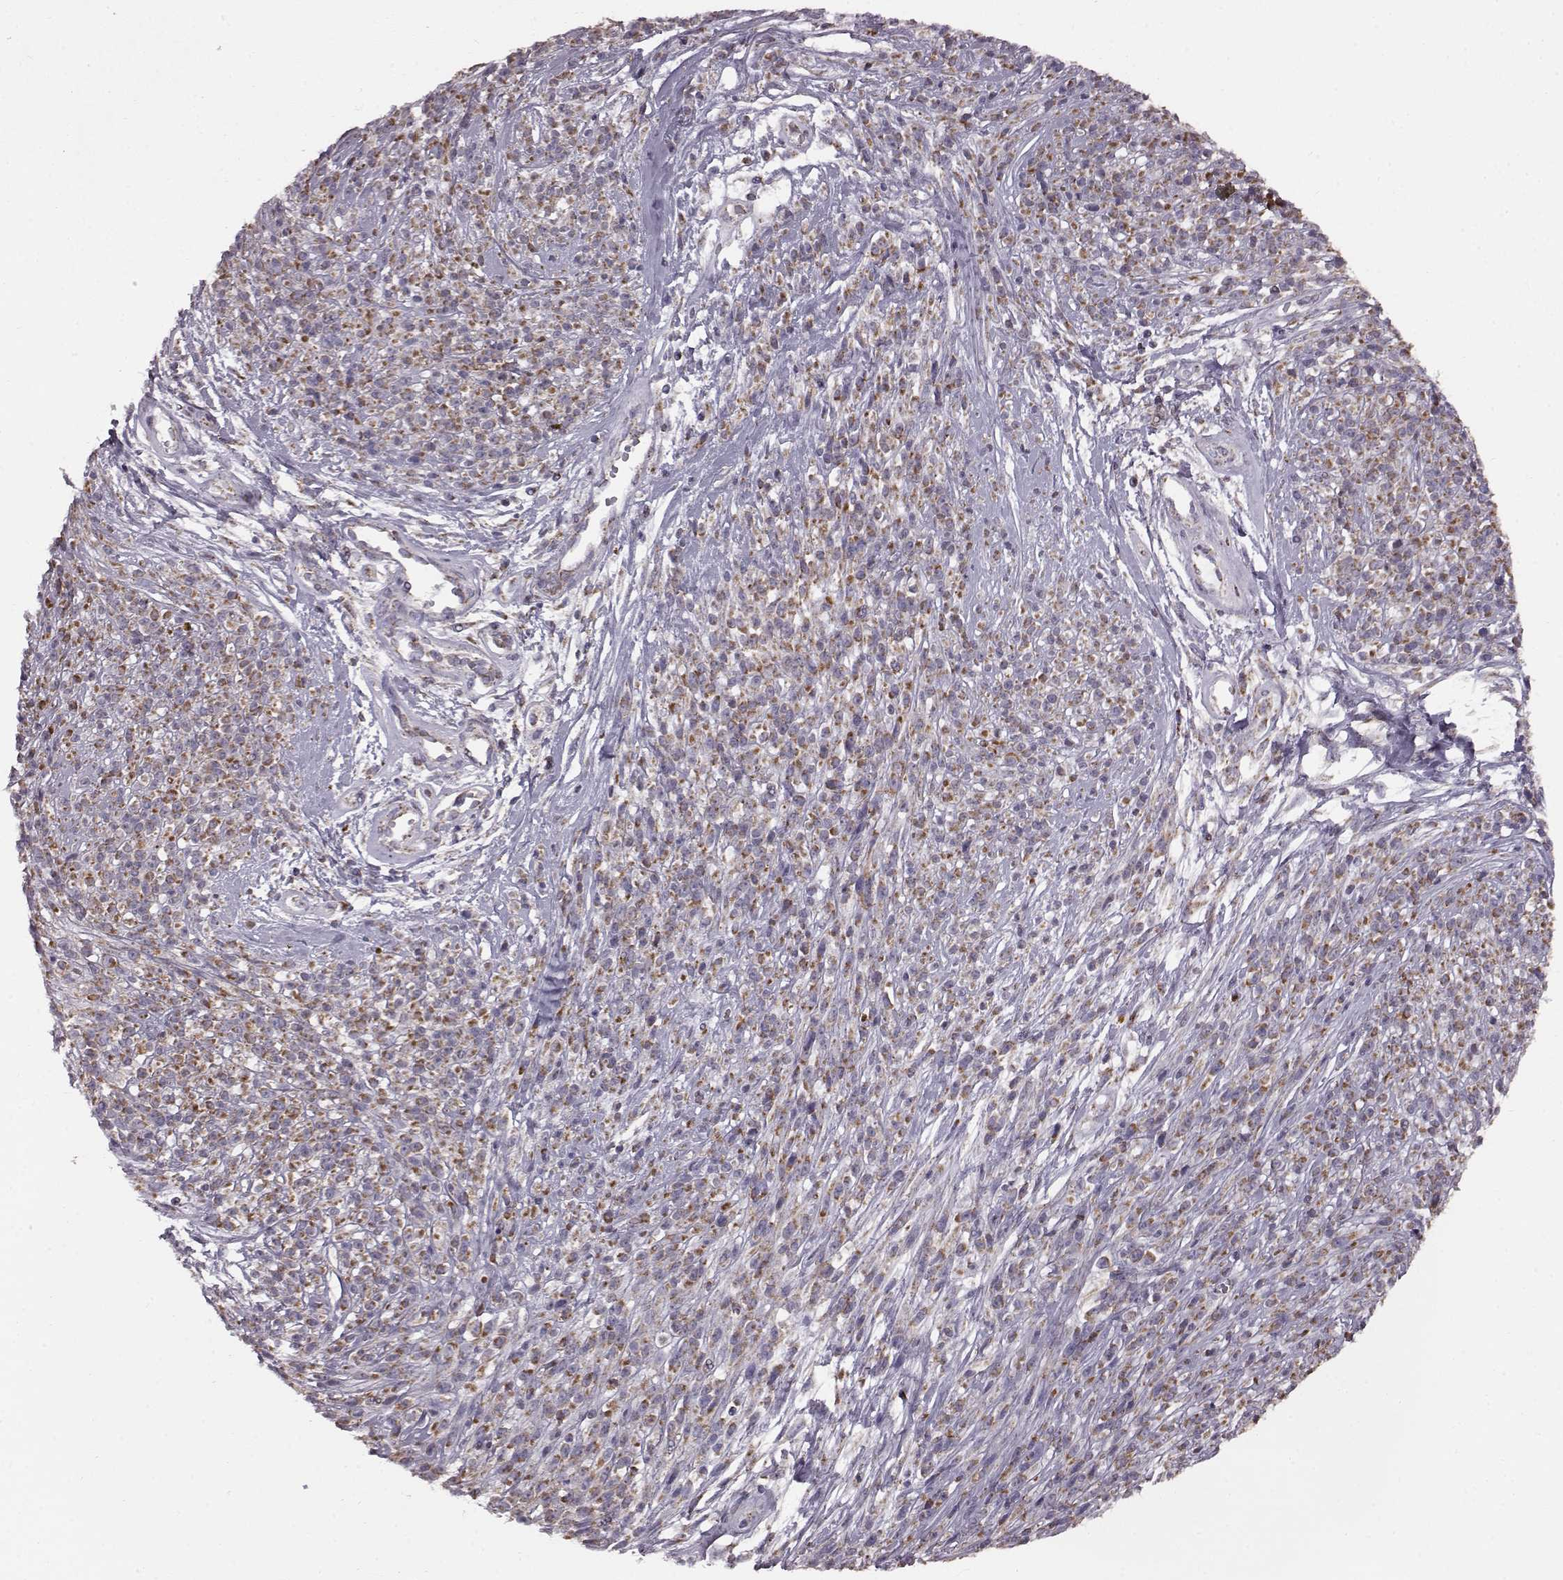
{"staining": {"intensity": "moderate", "quantity": ">75%", "location": "cytoplasmic/membranous"}, "tissue": "melanoma", "cell_type": "Tumor cells", "image_type": "cancer", "snomed": [{"axis": "morphology", "description": "Malignant melanoma, NOS"}, {"axis": "topography", "description": "Skin"}, {"axis": "topography", "description": "Skin of trunk"}], "caption": "Immunohistochemistry photomicrograph of human malignant melanoma stained for a protein (brown), which reveals medium levels of moderate cytoplasmic/membranous staining in about >75% of tumor cells.", "gene": "FAM8A1", "patient": {"sex": "male", "age": 74}}